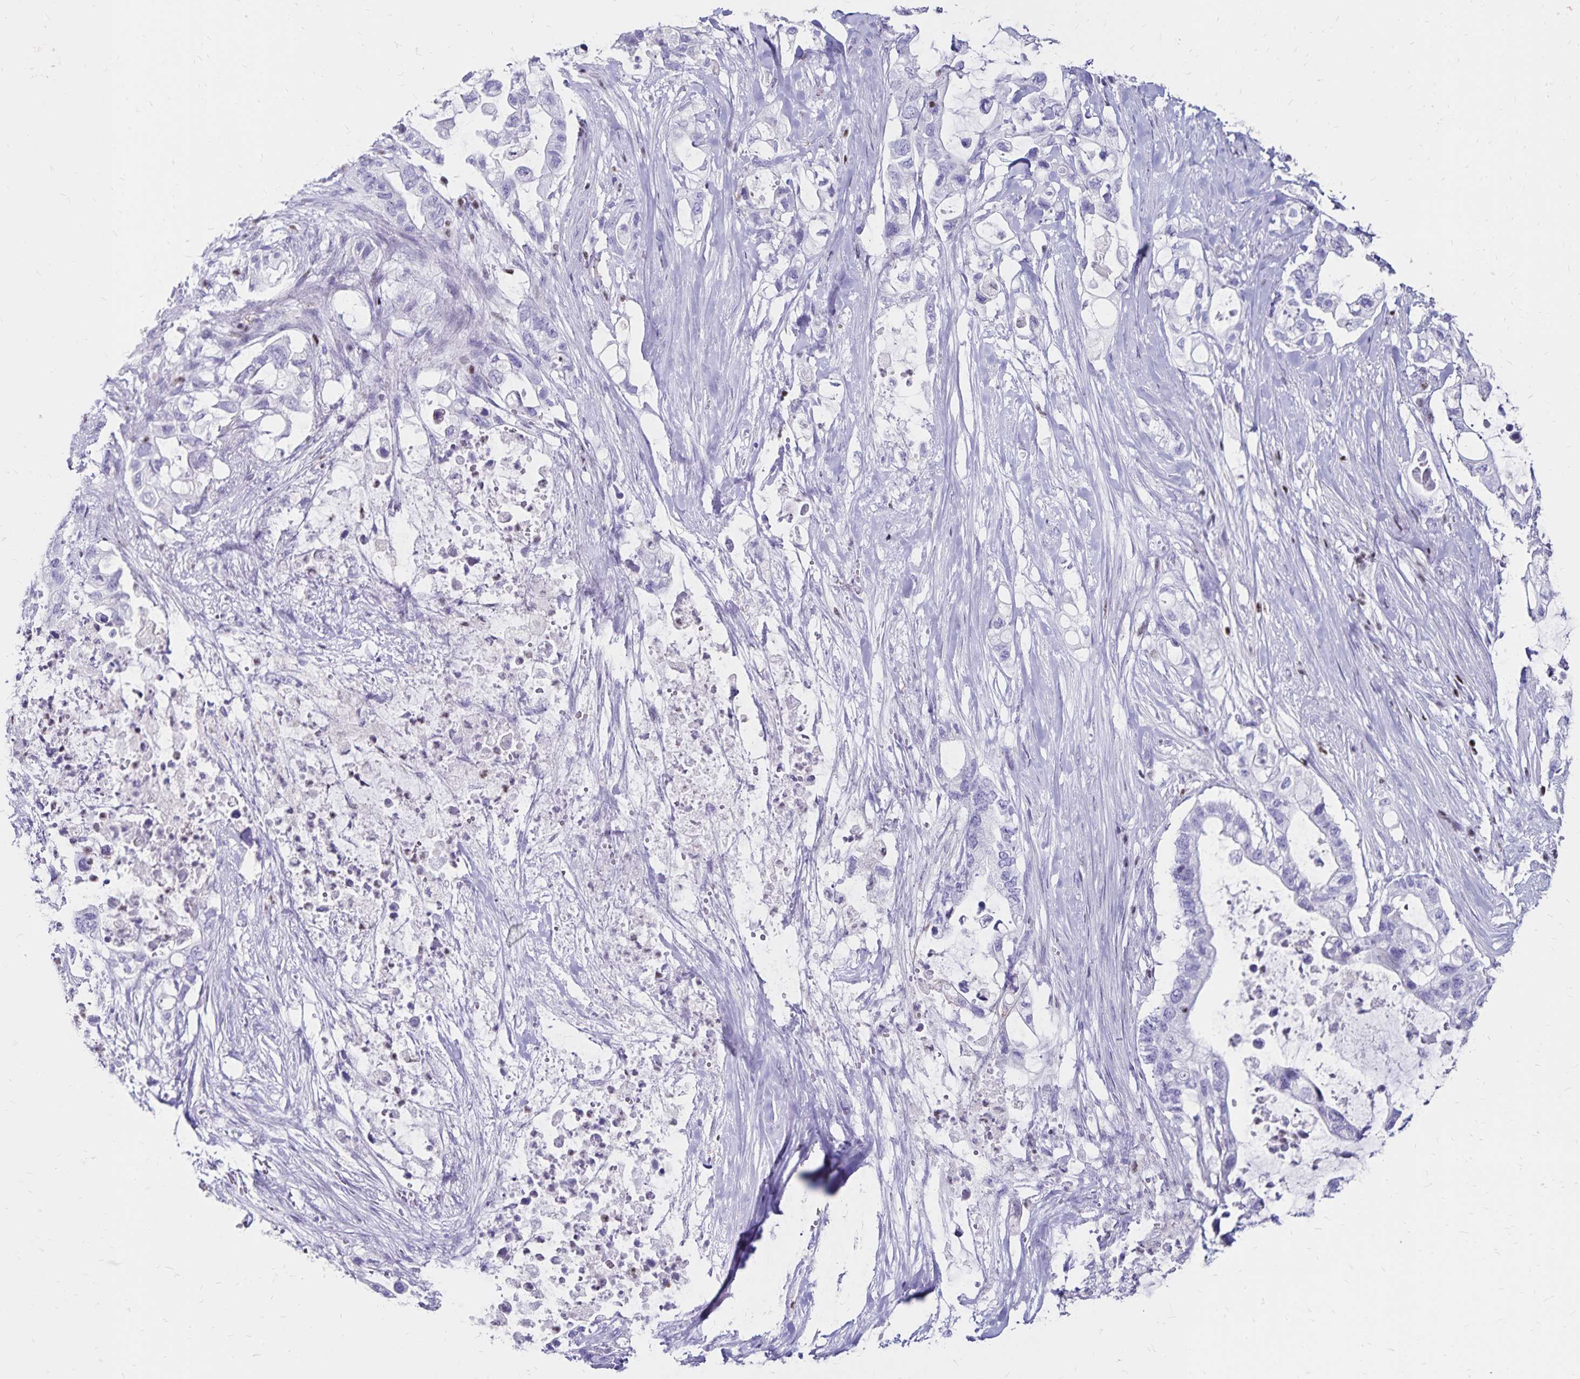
{"staining": {"intensity": "negative", "quantity": "none", "location": "none"}, "tissue": "pancreatic cancer", "cell_type": "Tumor cells", "image_type": "cancer", "snomed": [{"axis": "morphology", "description": "Adenocarcinoma, NOS"}, {"axis": "topography", "description": "Pancreas"}], "caption": "The histopathology image exhibits no significant staining in tumor cells of pancreatic cancer (adenocarcinoma).", "gene": "IKZF1", "patient": {"sex": "female", "age": 72}}